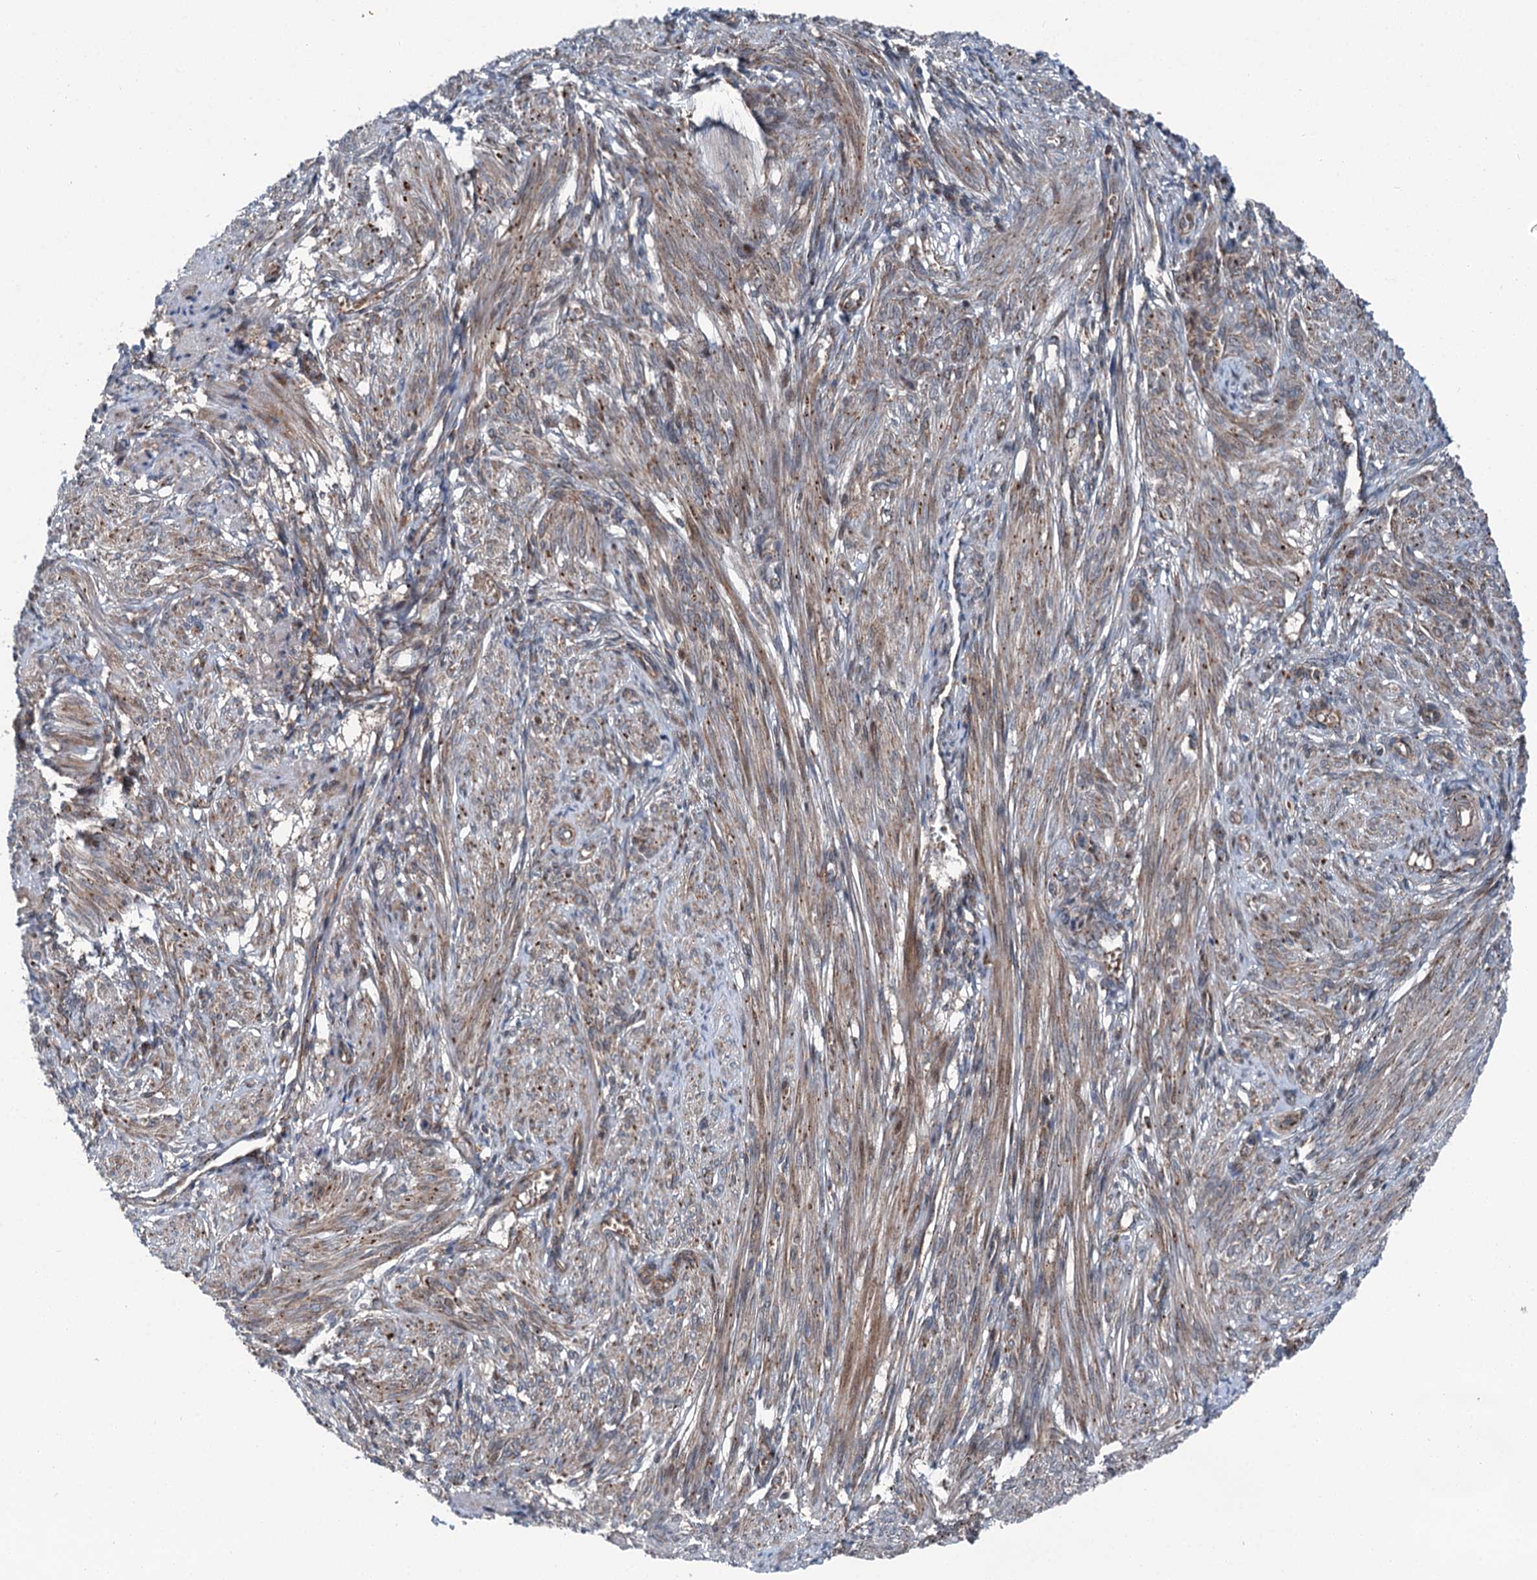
{"staining": {"intensity": "moderate", "quantity": "25%-75%", "location": "cytoplasmic/membranous"}, "tissue": "smooth muscle", "cell_type": "Smooth muscle cells", "image_type": "normal", "snomed": [{"axis": "morphology", "description": "Normal tissue, NOS"}, {"axis": "topography", "description": "Smooth muscle"}], "caption": "Smooth muscle stained with DAB immunohistochemistry exhibits medium levels of moderate cytoplasmic/membranous expression in approximately 25%-75% of smooth muscle cells. The protein of interest is shown in brown color, while the nuclei are stained blue.", "gene": "POLR1D", "patient": {"sex": "female", "age": 39}}